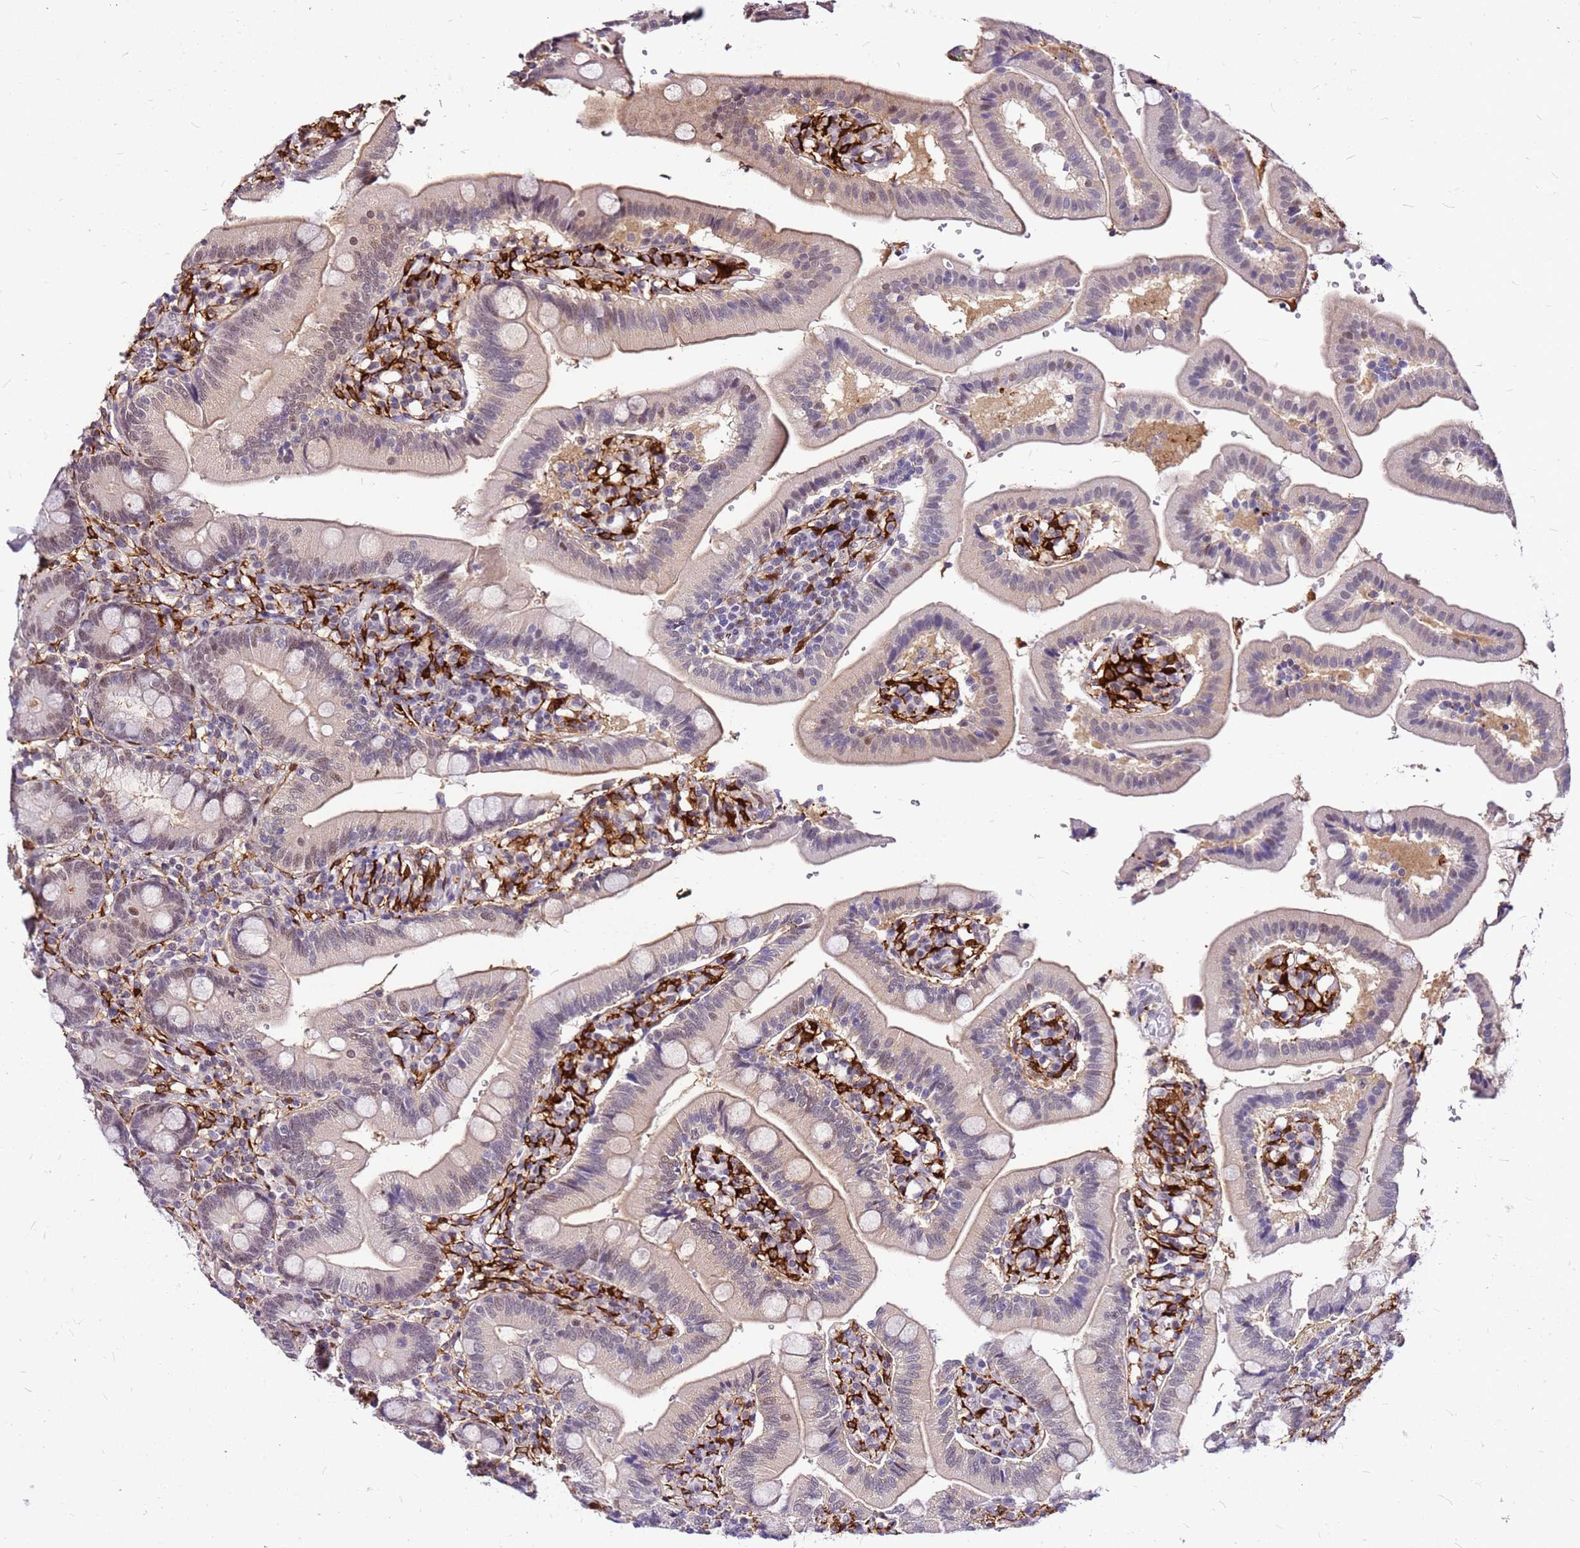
{"staining": {"intensity": "weak", "quantity": "25%-75%", "location": "cytoplasmic/membranous,nuclear"}, "tissue": "duodenum", "cell_type": "Glandular cells", "image_type": "normal", "snomed": [{"axis": "morphology", "description": "Normal tissue, NOS"}, {"axis": "topography", "description": "Duodenum"}], "caption": "This is a photomicrograph of immunohistochemistry staining of normal duodenum, which shows weak positivity in the cytoplasmic/membranous,nuclear of glandular cells.", "gene": "ALDH1A3", "patient": {"sex": "female", "age": 67}}